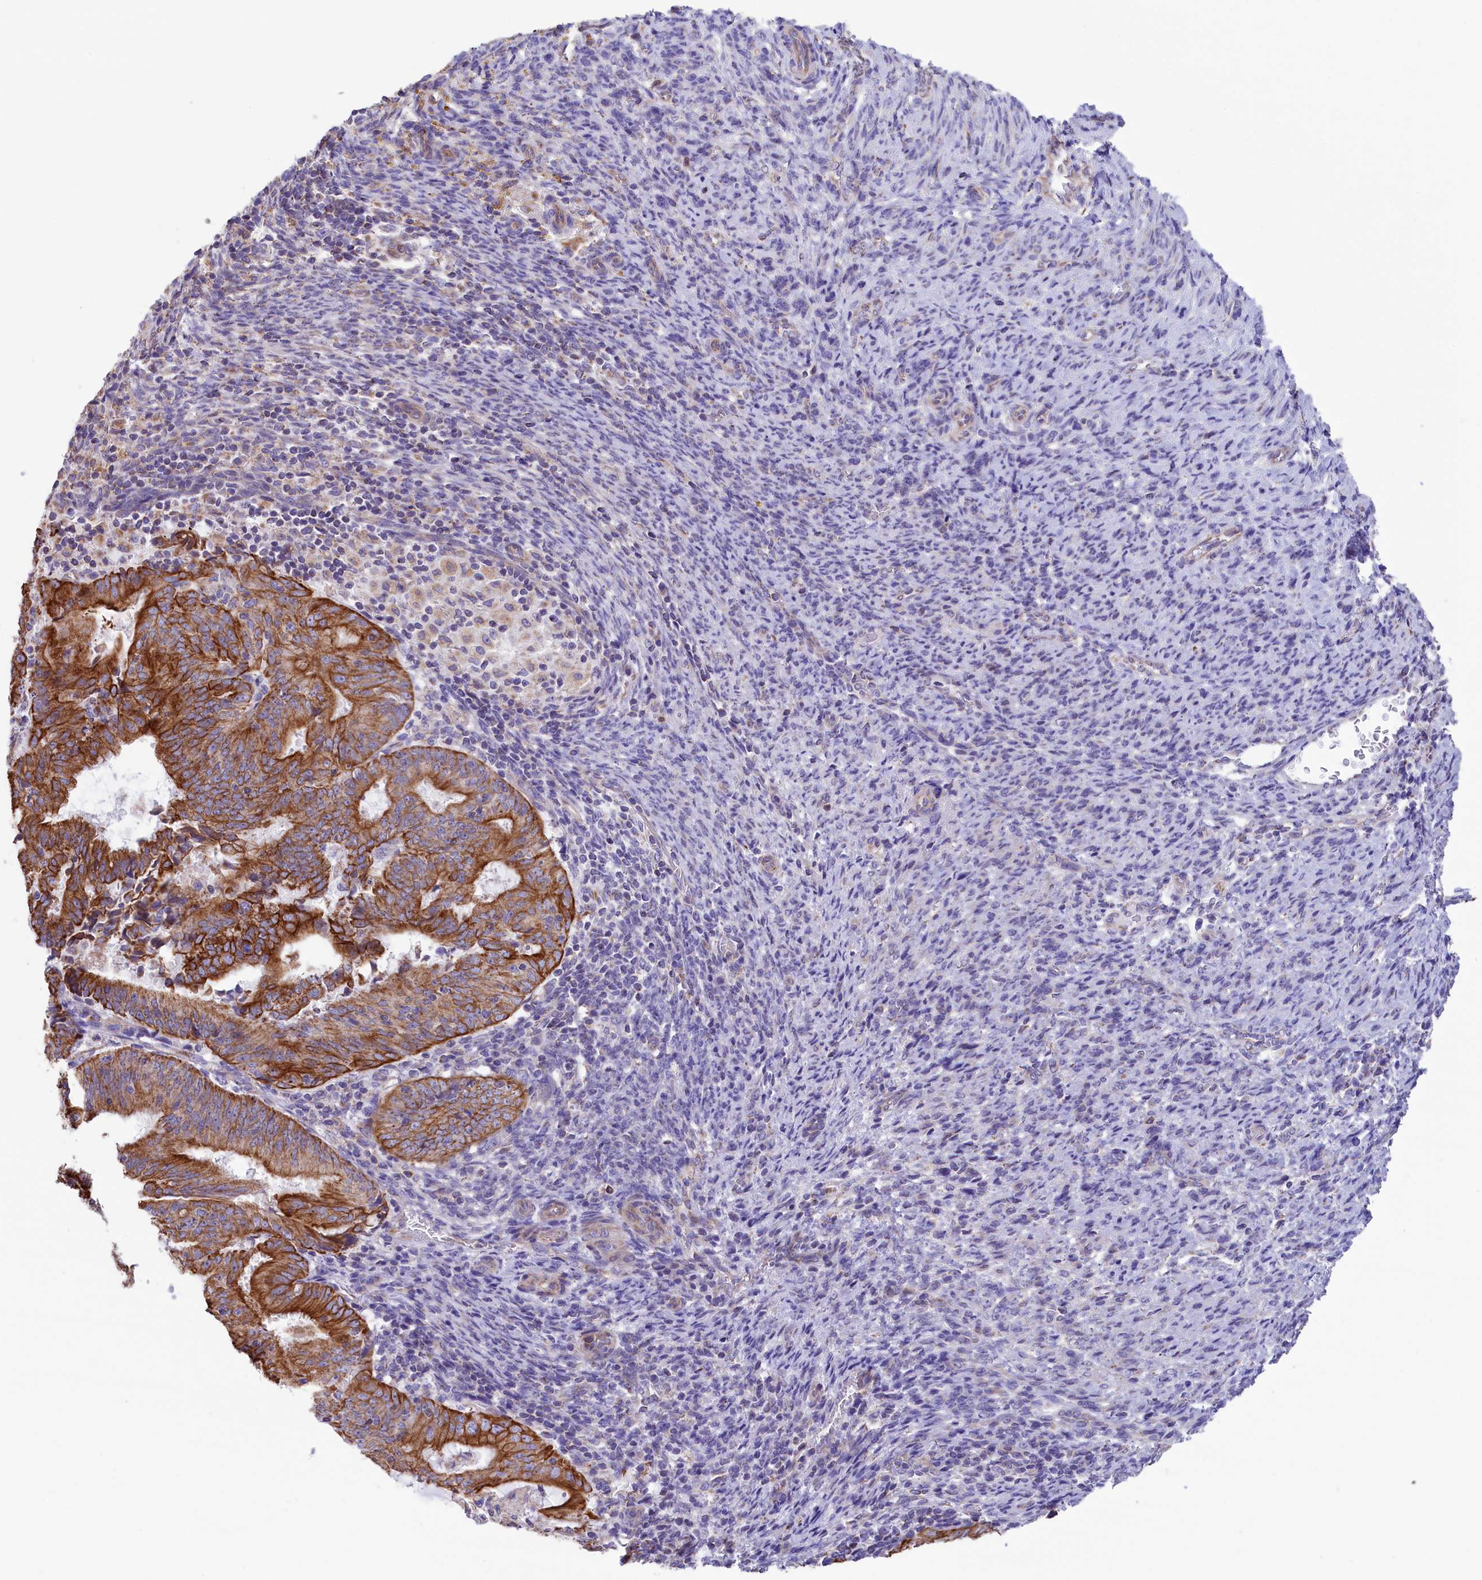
{"staining": {"intensity": "moderate", "quantity": ">75%", "location": "cytoplasmic/membranous"}, "tissue": "endometrial cancer", "cell_type": "Tumor cells", "image_type": "cancer", "snomed": [{"axis": "morphology", "description": "Adenocarcinoma, NOS"}, {"axis": "topography", "description": "Endometrium"}], "caption": "The histopathology image demonstrates a brown stain indicating the presence of a protein in the cytoplasmic/membranous of tumor cells in adenocarcinoma (endometrial).", "gene": "GATB", "patient": {"sex": "female", "age": 70}}